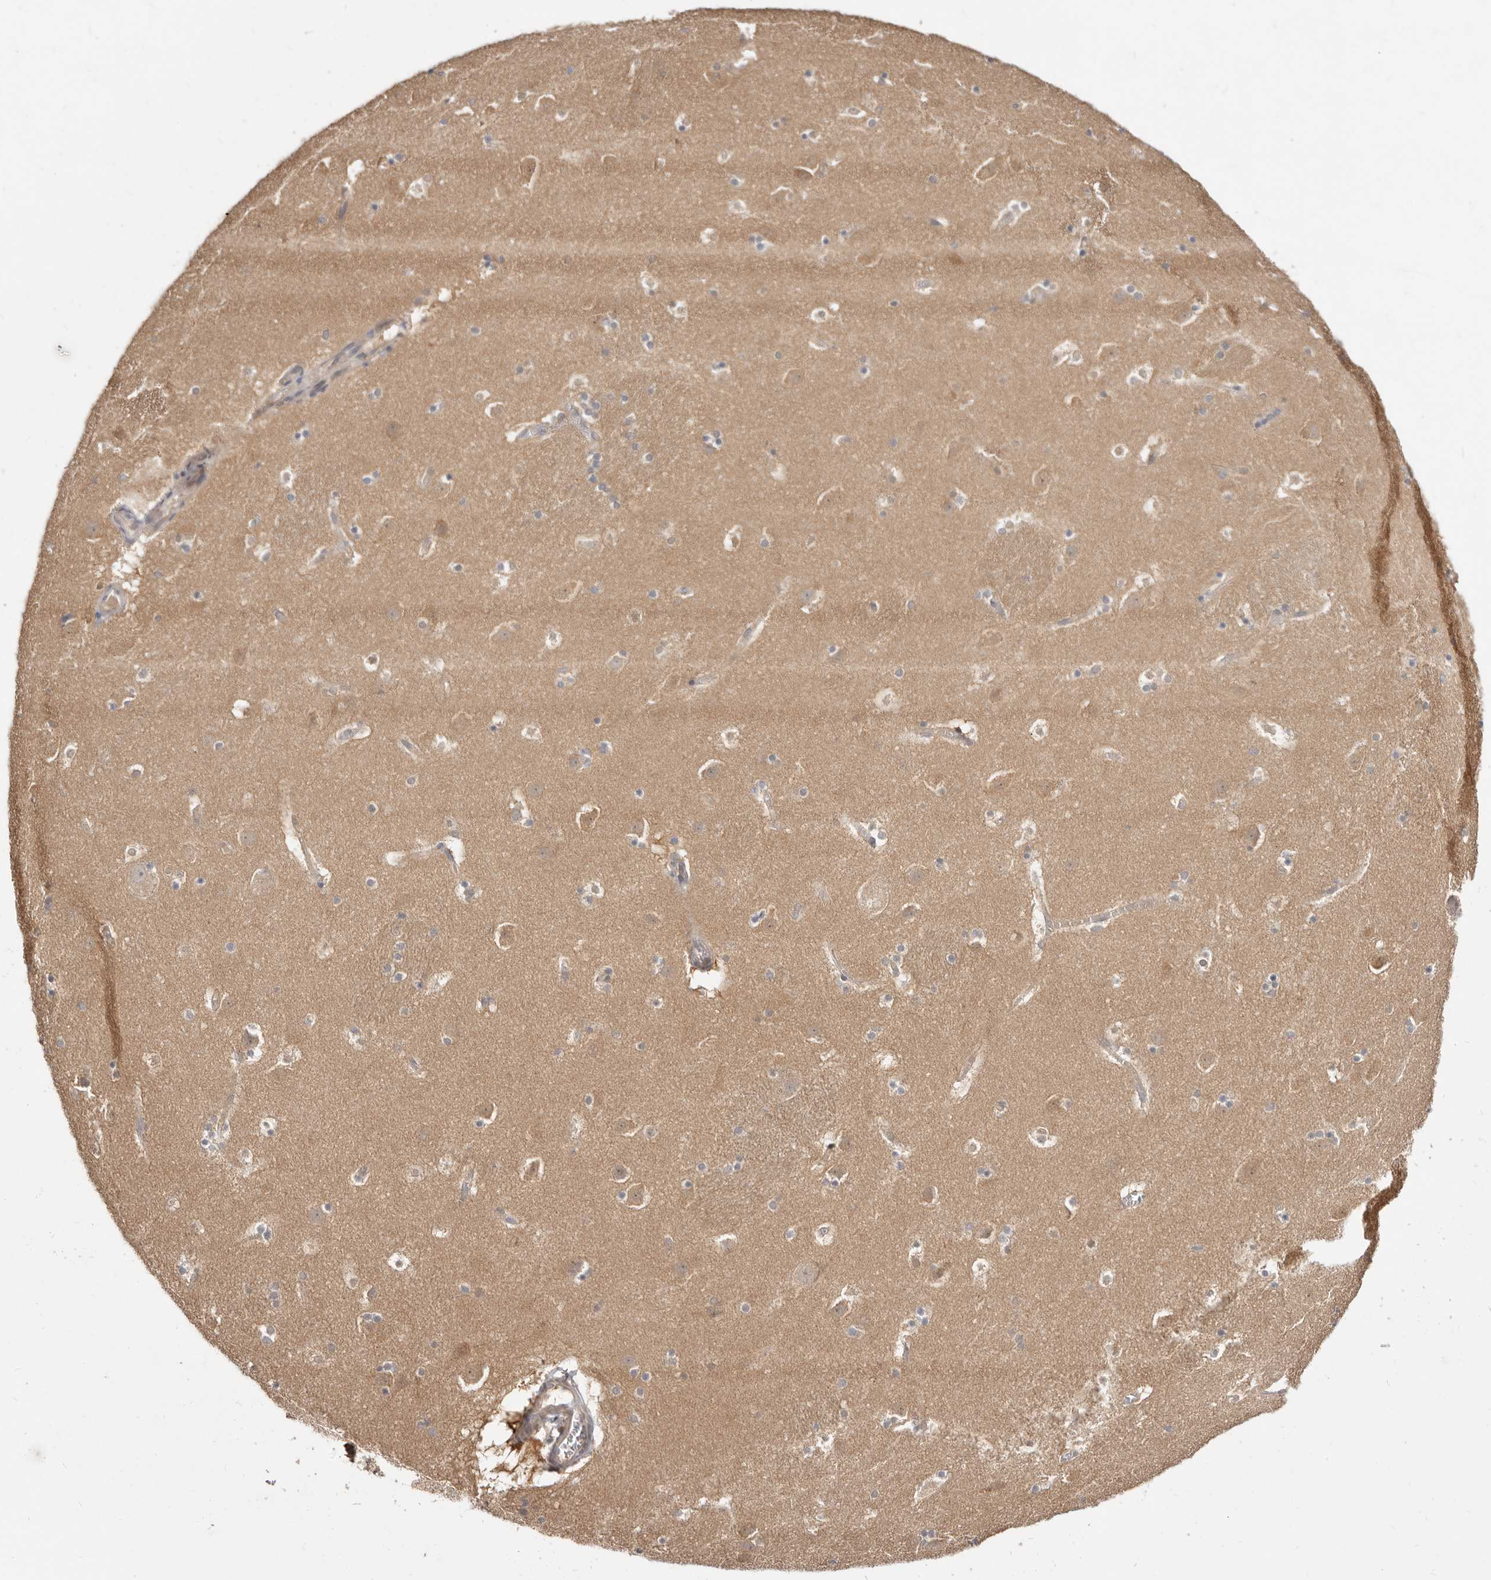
{"staining": {"intensity": "negative", "quantity": "none", "location": "none"}, "tissue": "caudate", "cell_type": "Glial cells", "image_type": "normal", "snomed": [{"axis": "morphology", "description": "Normal tissue, NOS"}, {"axis": "topography", "description": "Lateral ventricle wall"}], "caption": "The histopathology image displays no staining of glial cells in benign caudate.", "gene": "TC2N", "patient": {"sex": "male", "age": 45}}